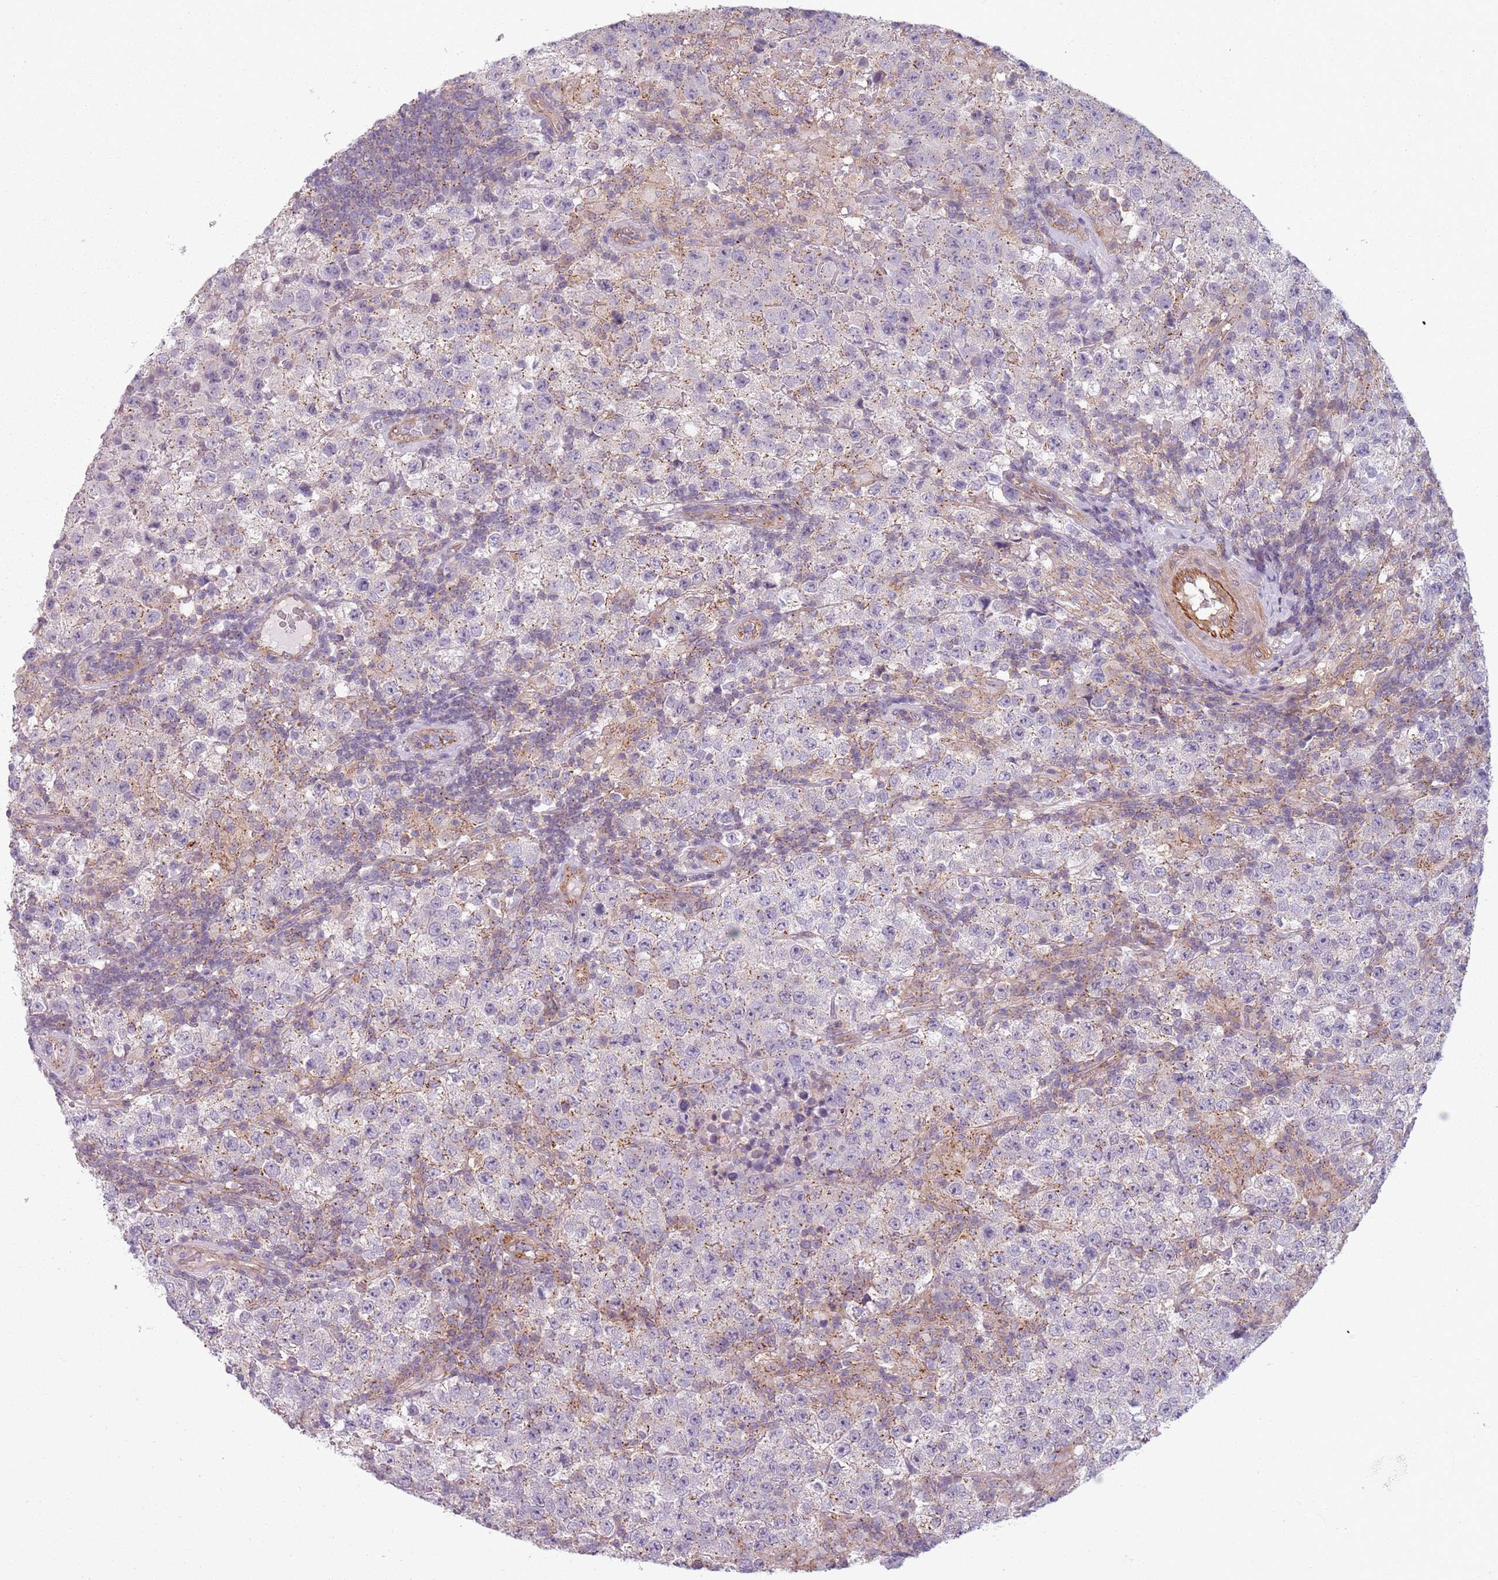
{"staining": {"intensity": "negative", "quantity": "none", "location": "none"}, "tissue": "testis cancer", "cell_type": "Tumor cells", "image_type": "cancer", "snomed": [{"axis": "morphology", "description": "Seminoma, NOS"}, {"axis": "morphology", "description": "Carcinoma, Embryonal, NOS"}, {"axis": "topography", "description": "Testis"}], "caption": "Testis cancer was stained to show a protein in brown. There is no significant staining in tumor cells.", "gene": "TLCD2", "patient": {"sex": "male", "age": 41}}